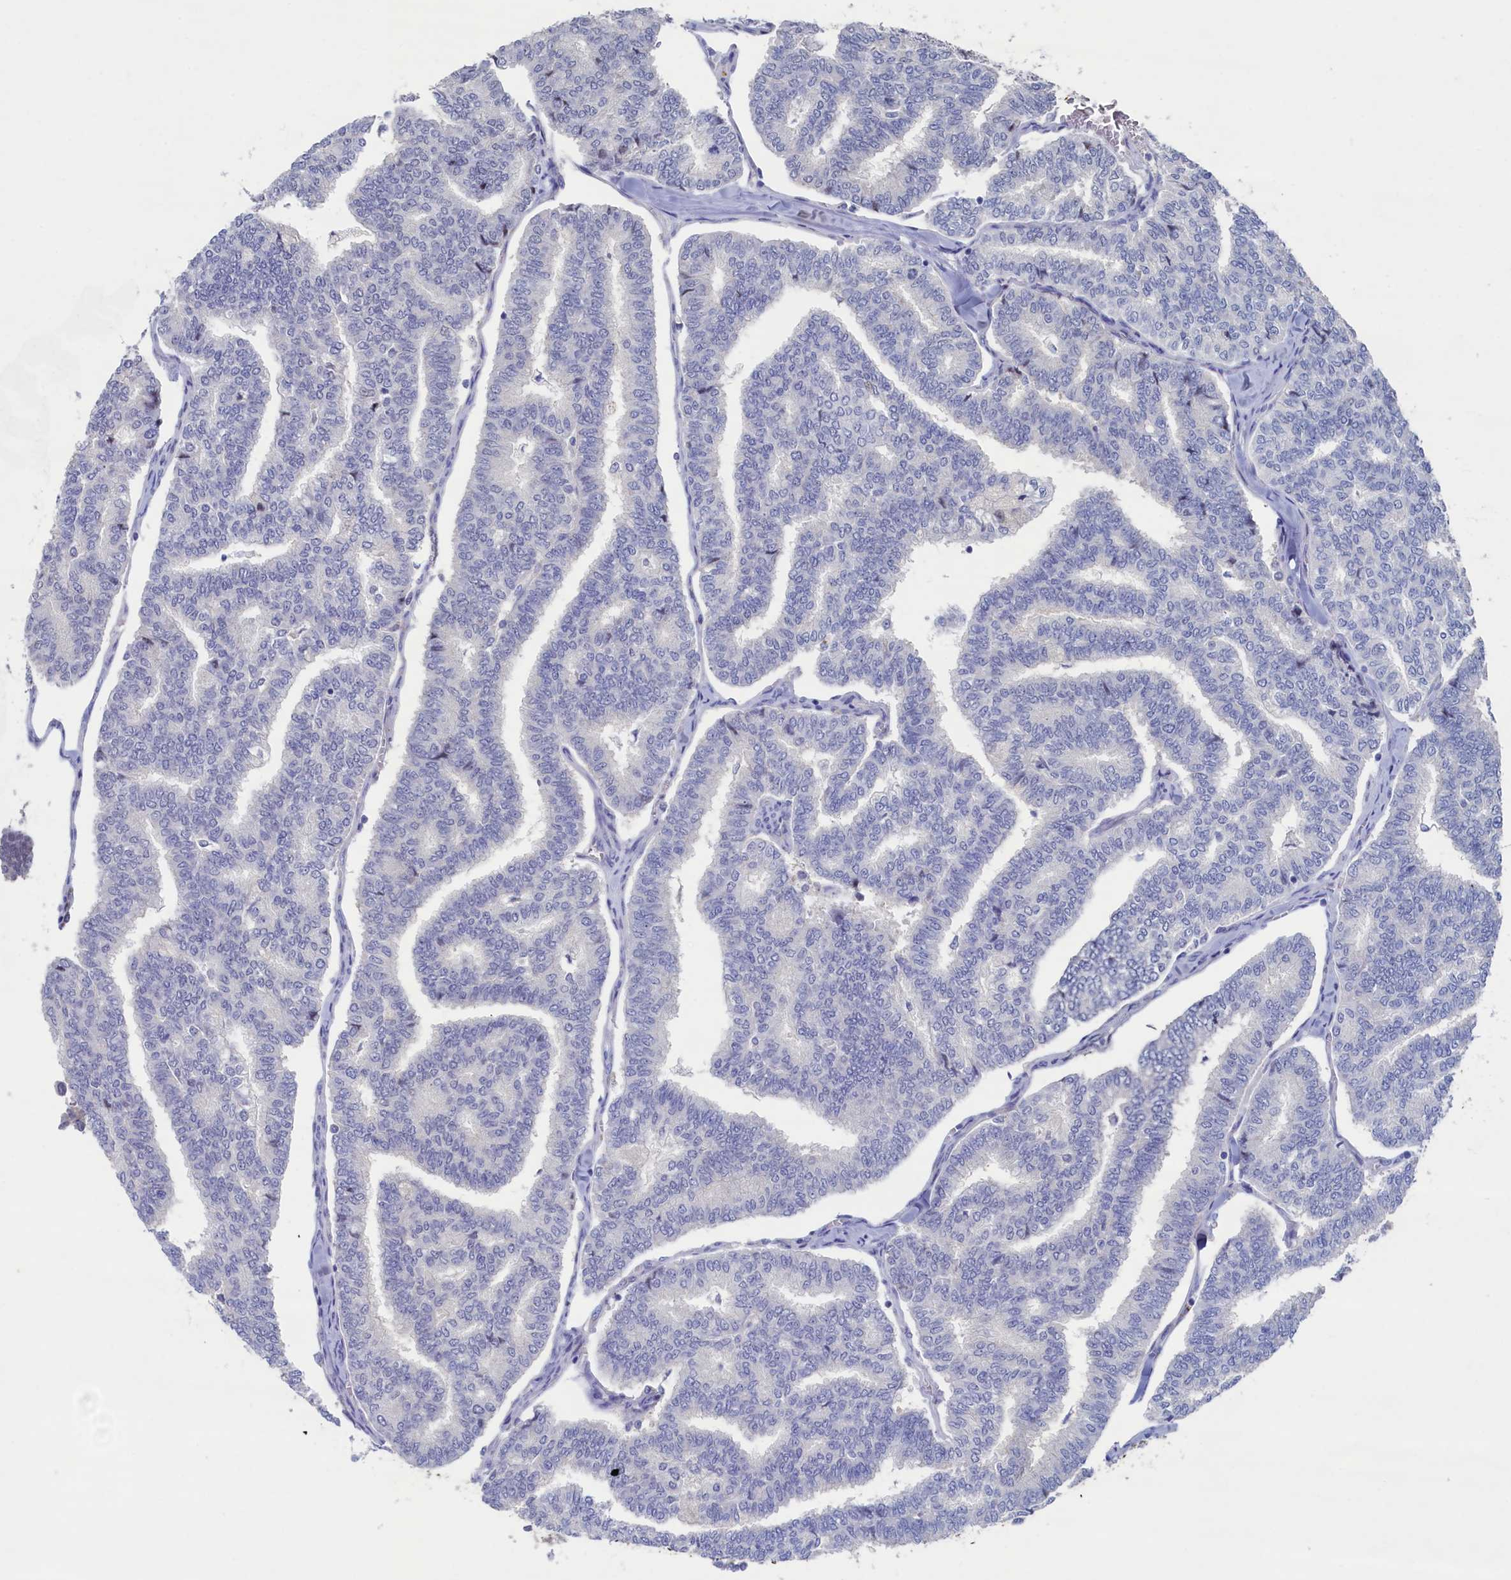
{"staining": {"intensity": "negative", "quantity": "none", "location": "none"}, "tissue": "thyroid cancer", "cell_type": "Tumor cells", "image_type": "cancer", "snomed": [{"axis": "morphology", "description": "Papillary adenocarcinoma, NOS"}, {"axis": "topography", "description": "Thyroid gland"}], "caption": "Immunohistochemical staining of human papillary adenocarcinoma (thyroid) shows no significant staining in tumor cells.", "gene": "CBLIF", "patient": {"sex": "female", "age": 35}}